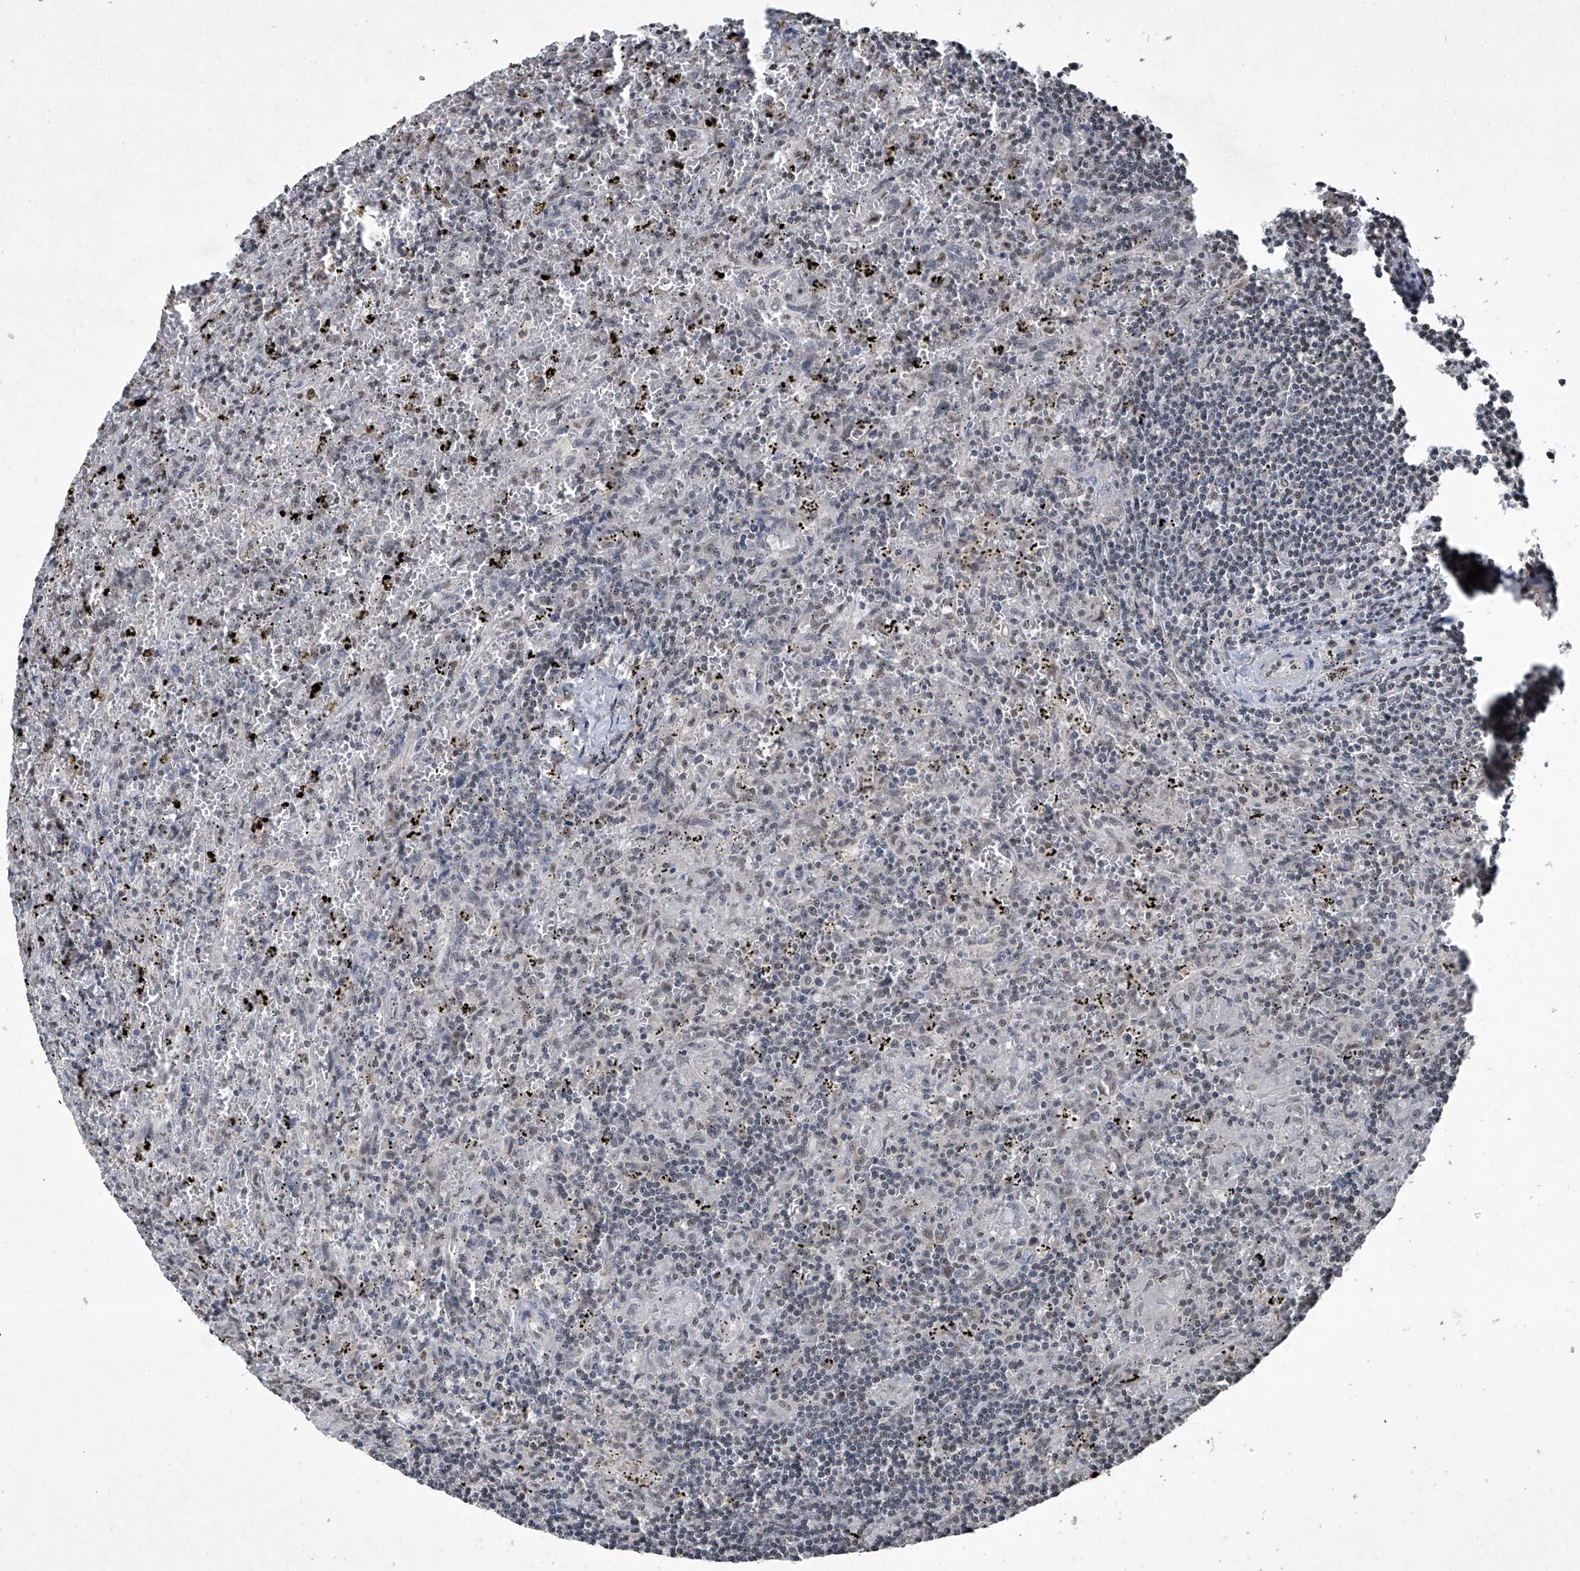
{"staining": {"intensity": "negative", "quantity": "none", "location": "none"}, "tissue": "lymphoma", "cell_type": "Tumor cells", "image_type": "cancer", "snomed": [{"axis": "morphology", "description": "Malignant lymphoma, non-Hodgkin's type, Low grade"}, {"axis": "topography", "description": "Spleen"}], "caption": "Lymphoma stained for a protein using immunohistochemistry (IHC) exhibits no expression tumor cells.", "gene": "DDX39B", "patient": {"sex": "male", "age": 76}}